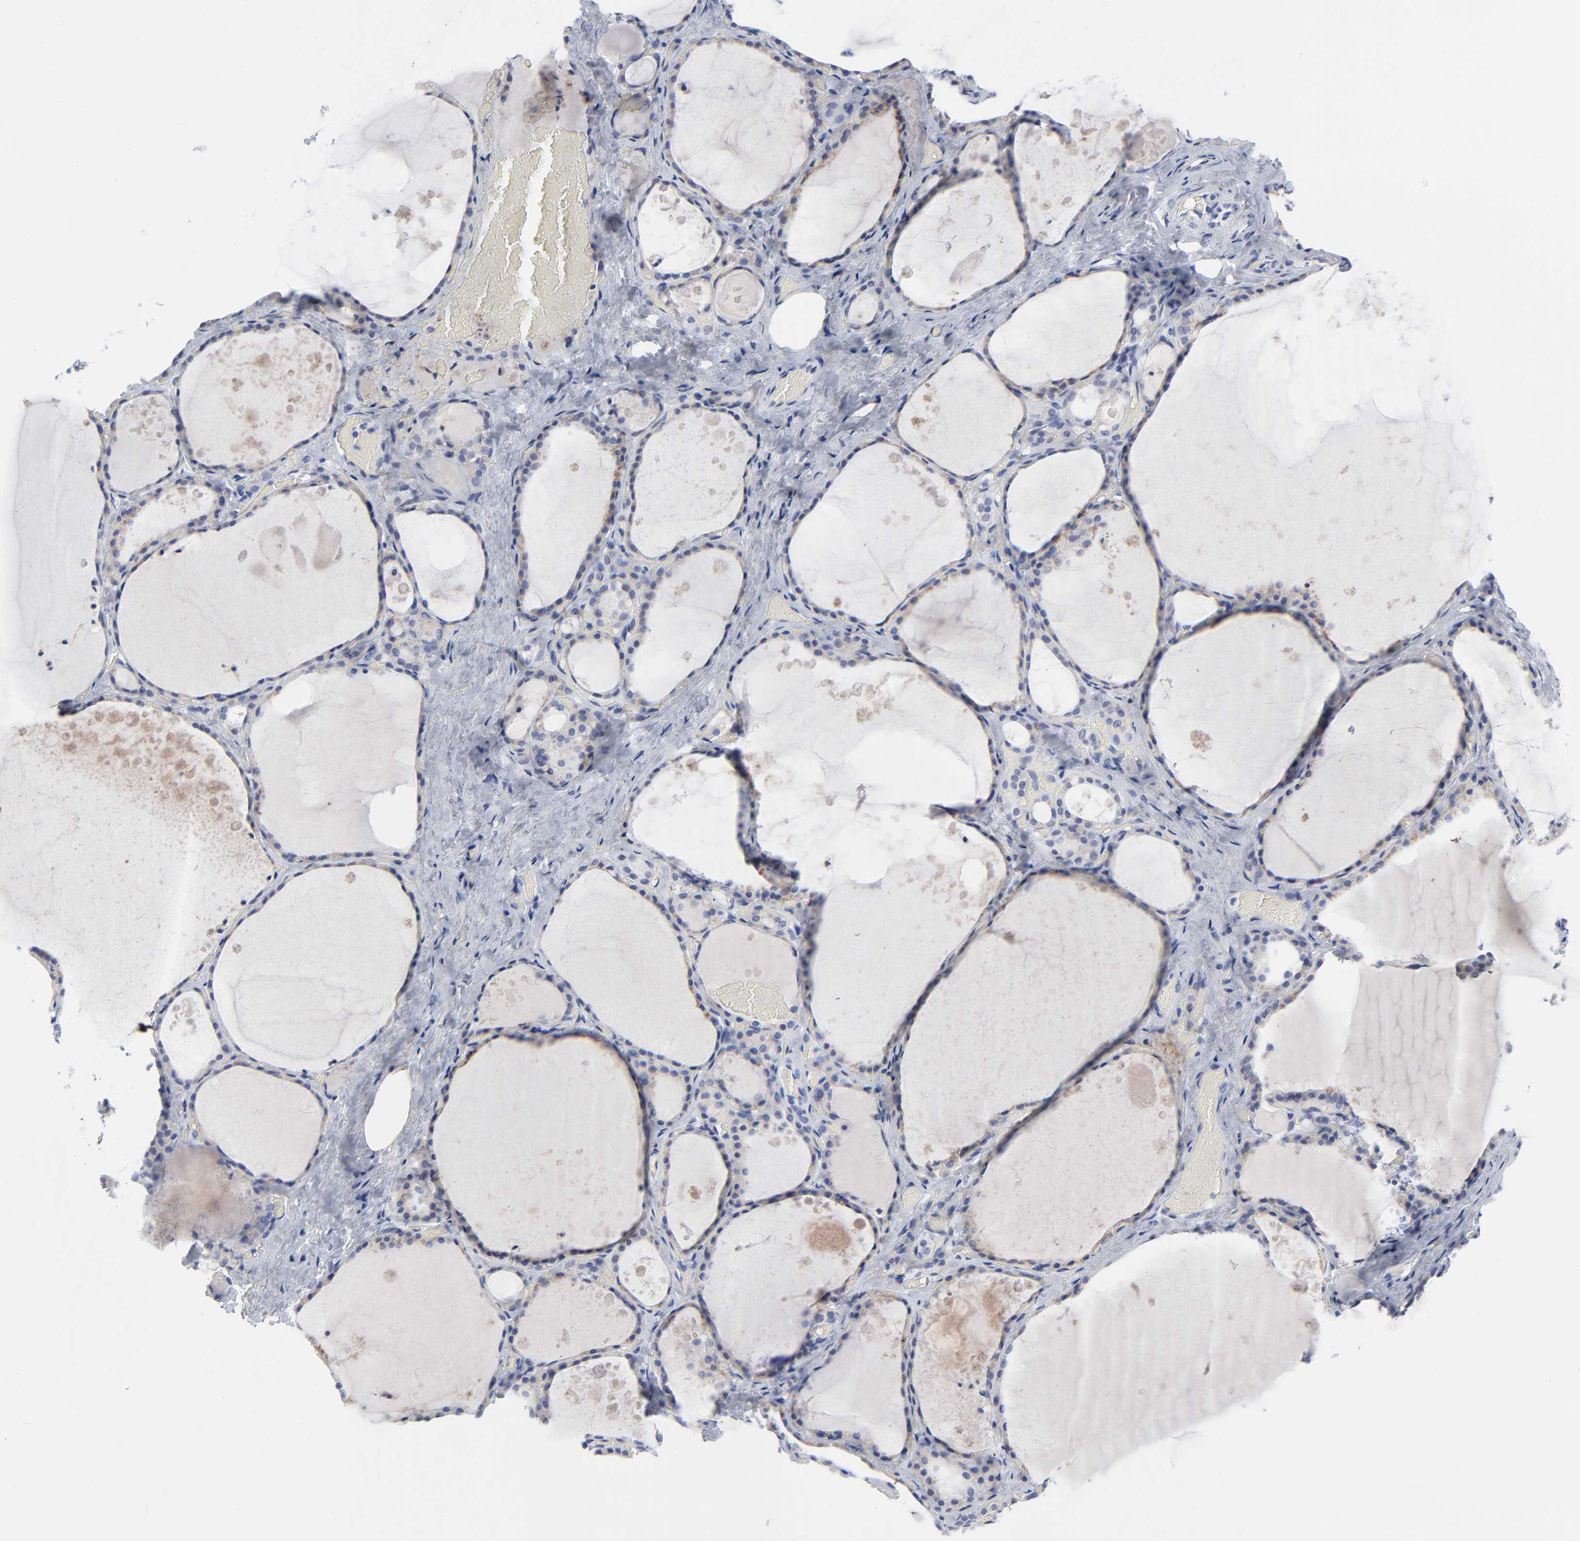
{"staining": {"intensity": "negative", "quantity": "none", "location": "none"}, "tissue": "thyroid gland", "cell_type": "Glandular cells", "image_type": "normal", "snomed": [{"axis": "morphology", "description": "Normal tissue, NOS"}, {"axis": "topography", "description": "Thyroid gland"}], "caption": "The histopathology image shows no significant positivity in glandular cells of thyroid gland. The staining is performed using DAB (3,3'-diaminobenzidine) brown chromogen with nuclei counter-stained in using hematoxylin.", "gene": "CDK1", "patient": {"sex": "male", "age": 61}}